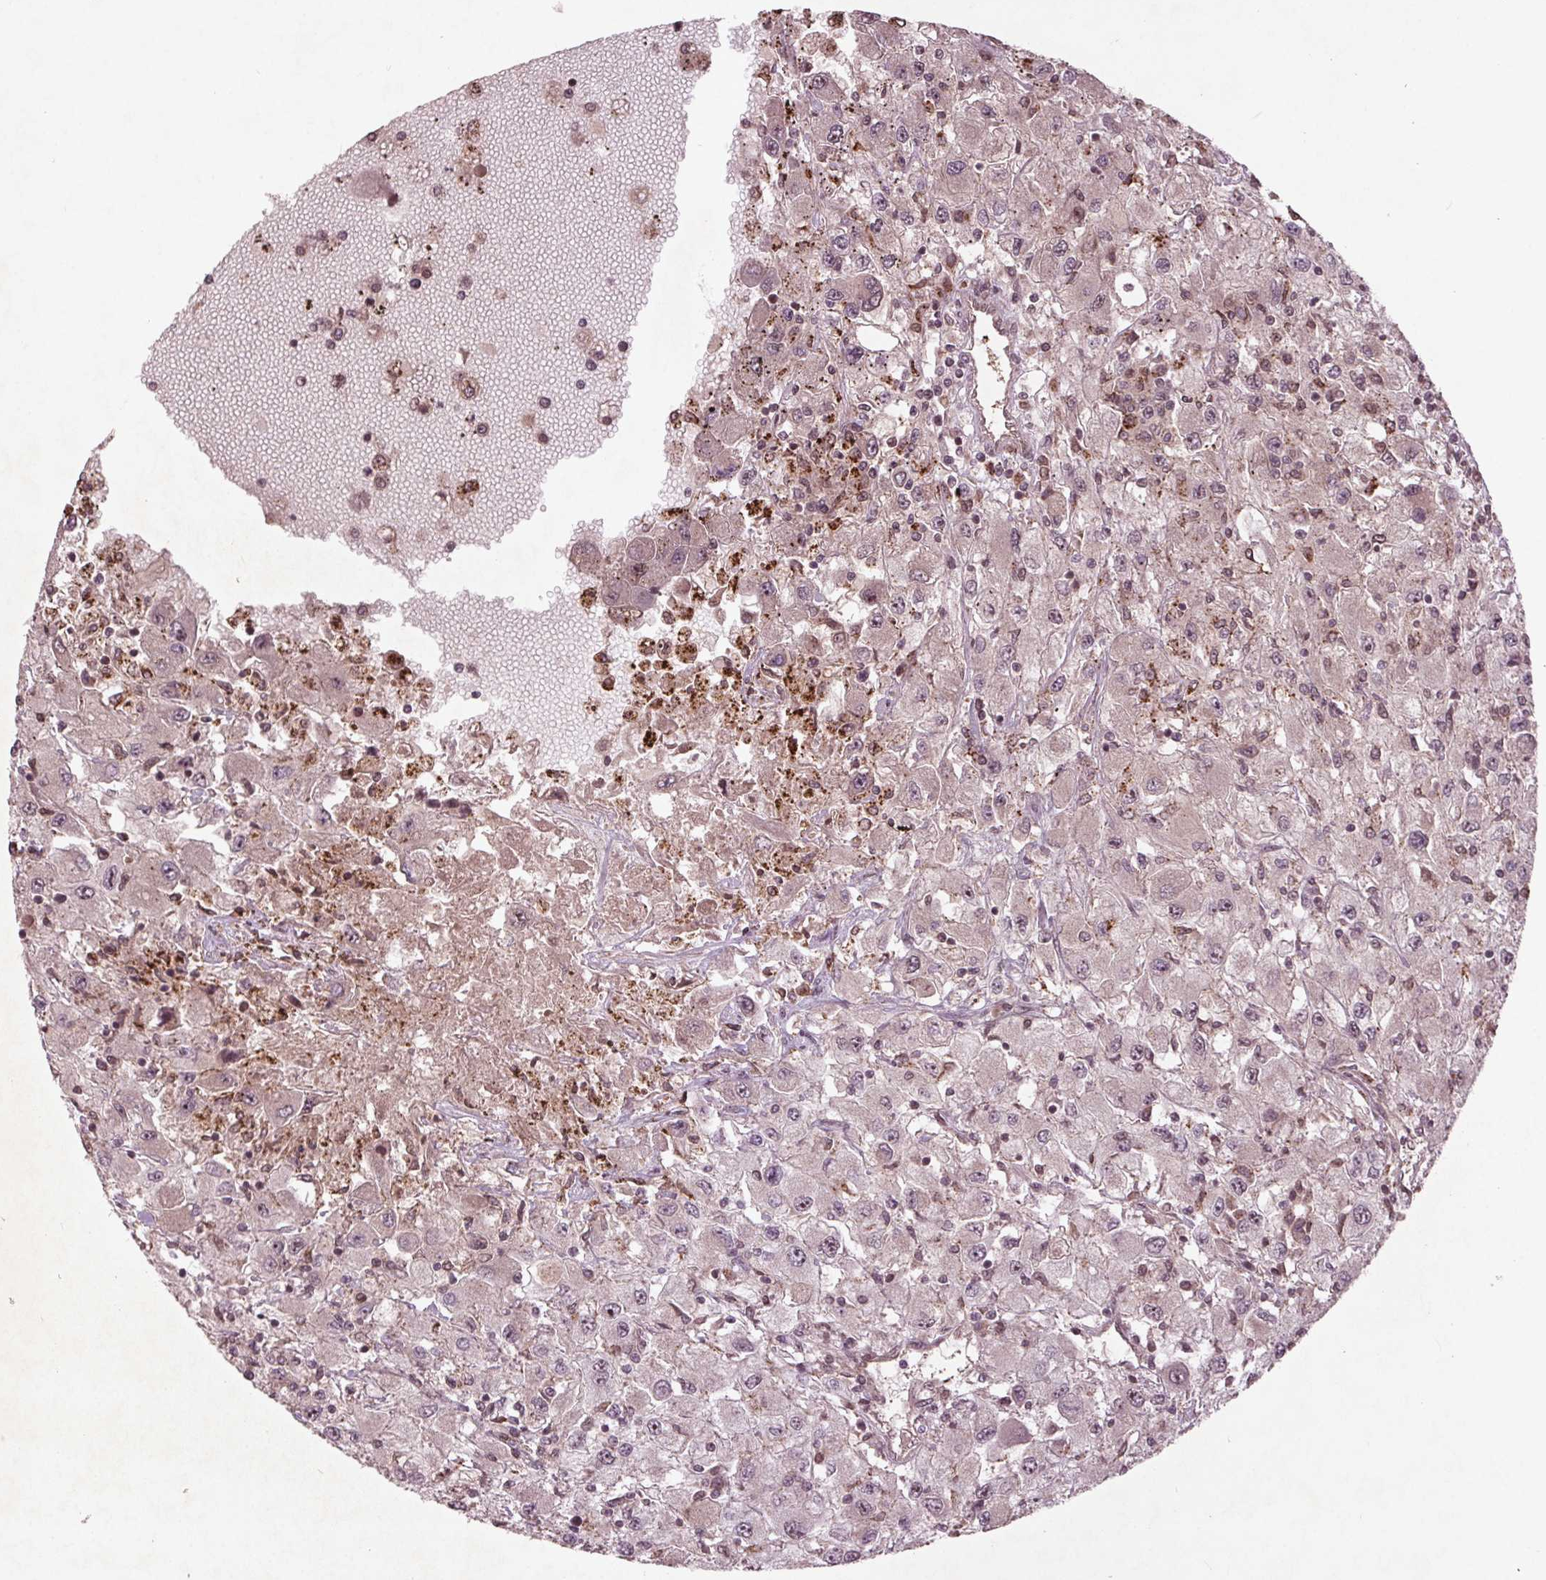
{"staining": {"intensity": "negative", "quantity": "none", "location": "none"}, "tissue": "renal cancer", "cell_type": "Tumor cells", "image_type": "cancer", "snomed": [{"axis": "morphology", "description": "Adenocarcinoma, NOS"}, {"axis": "topography", "description": "Kidney"}], "caption": "Tumor cells are negative for brown protein staining in renal adenocarcinoma. Brightfield microscopy of immunohistochemistry stained with DAB (brown) and hematoxylin (blue), captured at high magnification.", "gene": "CDKL4", "patient": {"sex": "female", "age": 67}}